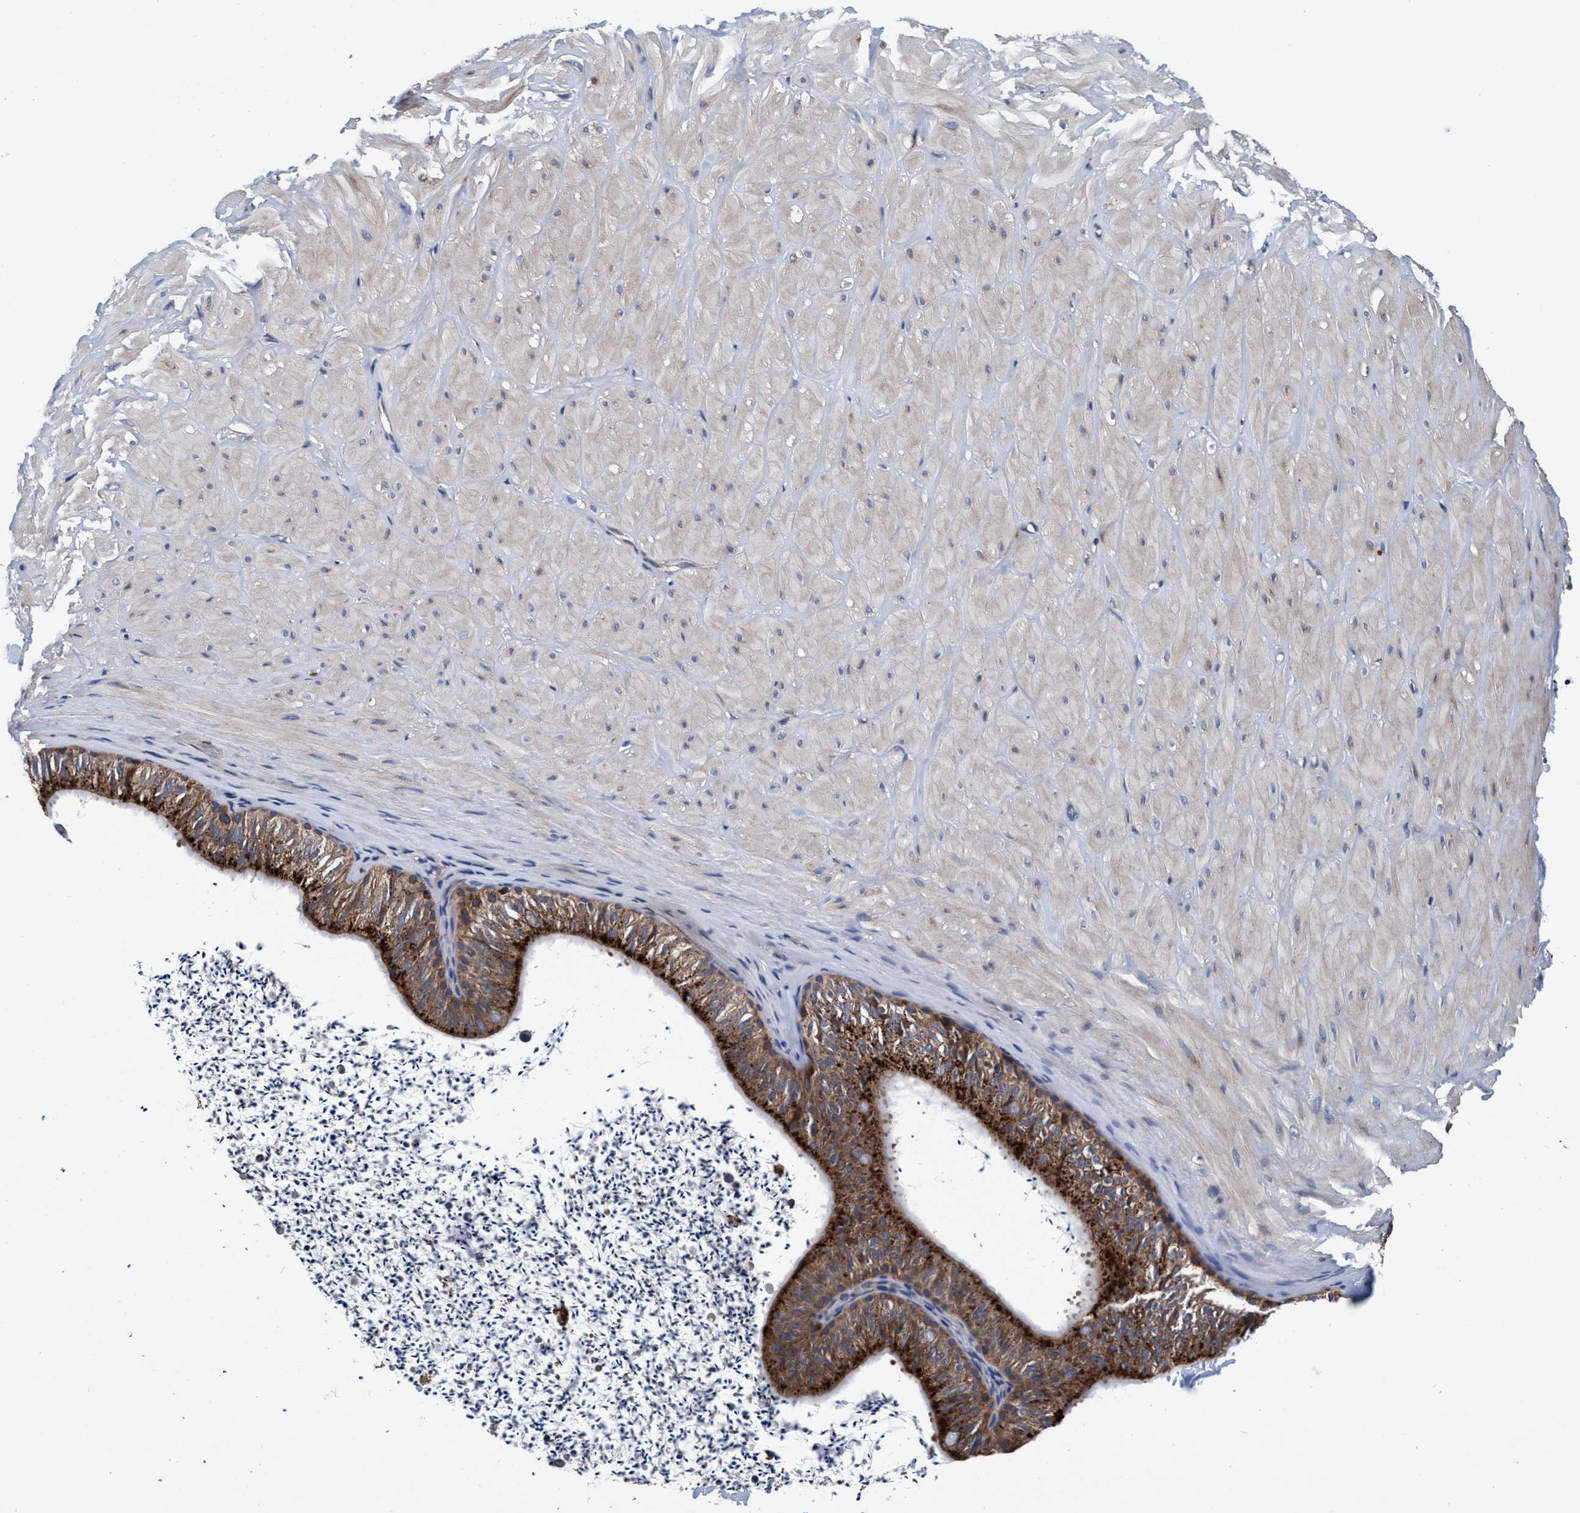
{"staining": {"intensity": "weak", "quantity": ">75%", "location": "cytoplasmic/membranous"}, "tissue": "adipose tissue", "cell_type": "Adipocytes", "image_type": "normal", "snomed": [{"axis": "morphology", "description": "Normal tissue, NOS"}, {"axis": "topography", "description": "Adipose tissue"}, {"axis": "topography", "description": "Vascular tissue"}, {"axis": "topography", "description": "Peripheral nerve tissue"}], "caption": "A high-resolution micrograph shows immunohistochemistry (IHC) staining of normal adipose tissue, which shows weak cytoplasmic/membranous expression in approximately >75% of adipocytes. Nuclei are stained in blue.", "gene": "ENDOG", "patient": {"sex": "male", "age": 25}}